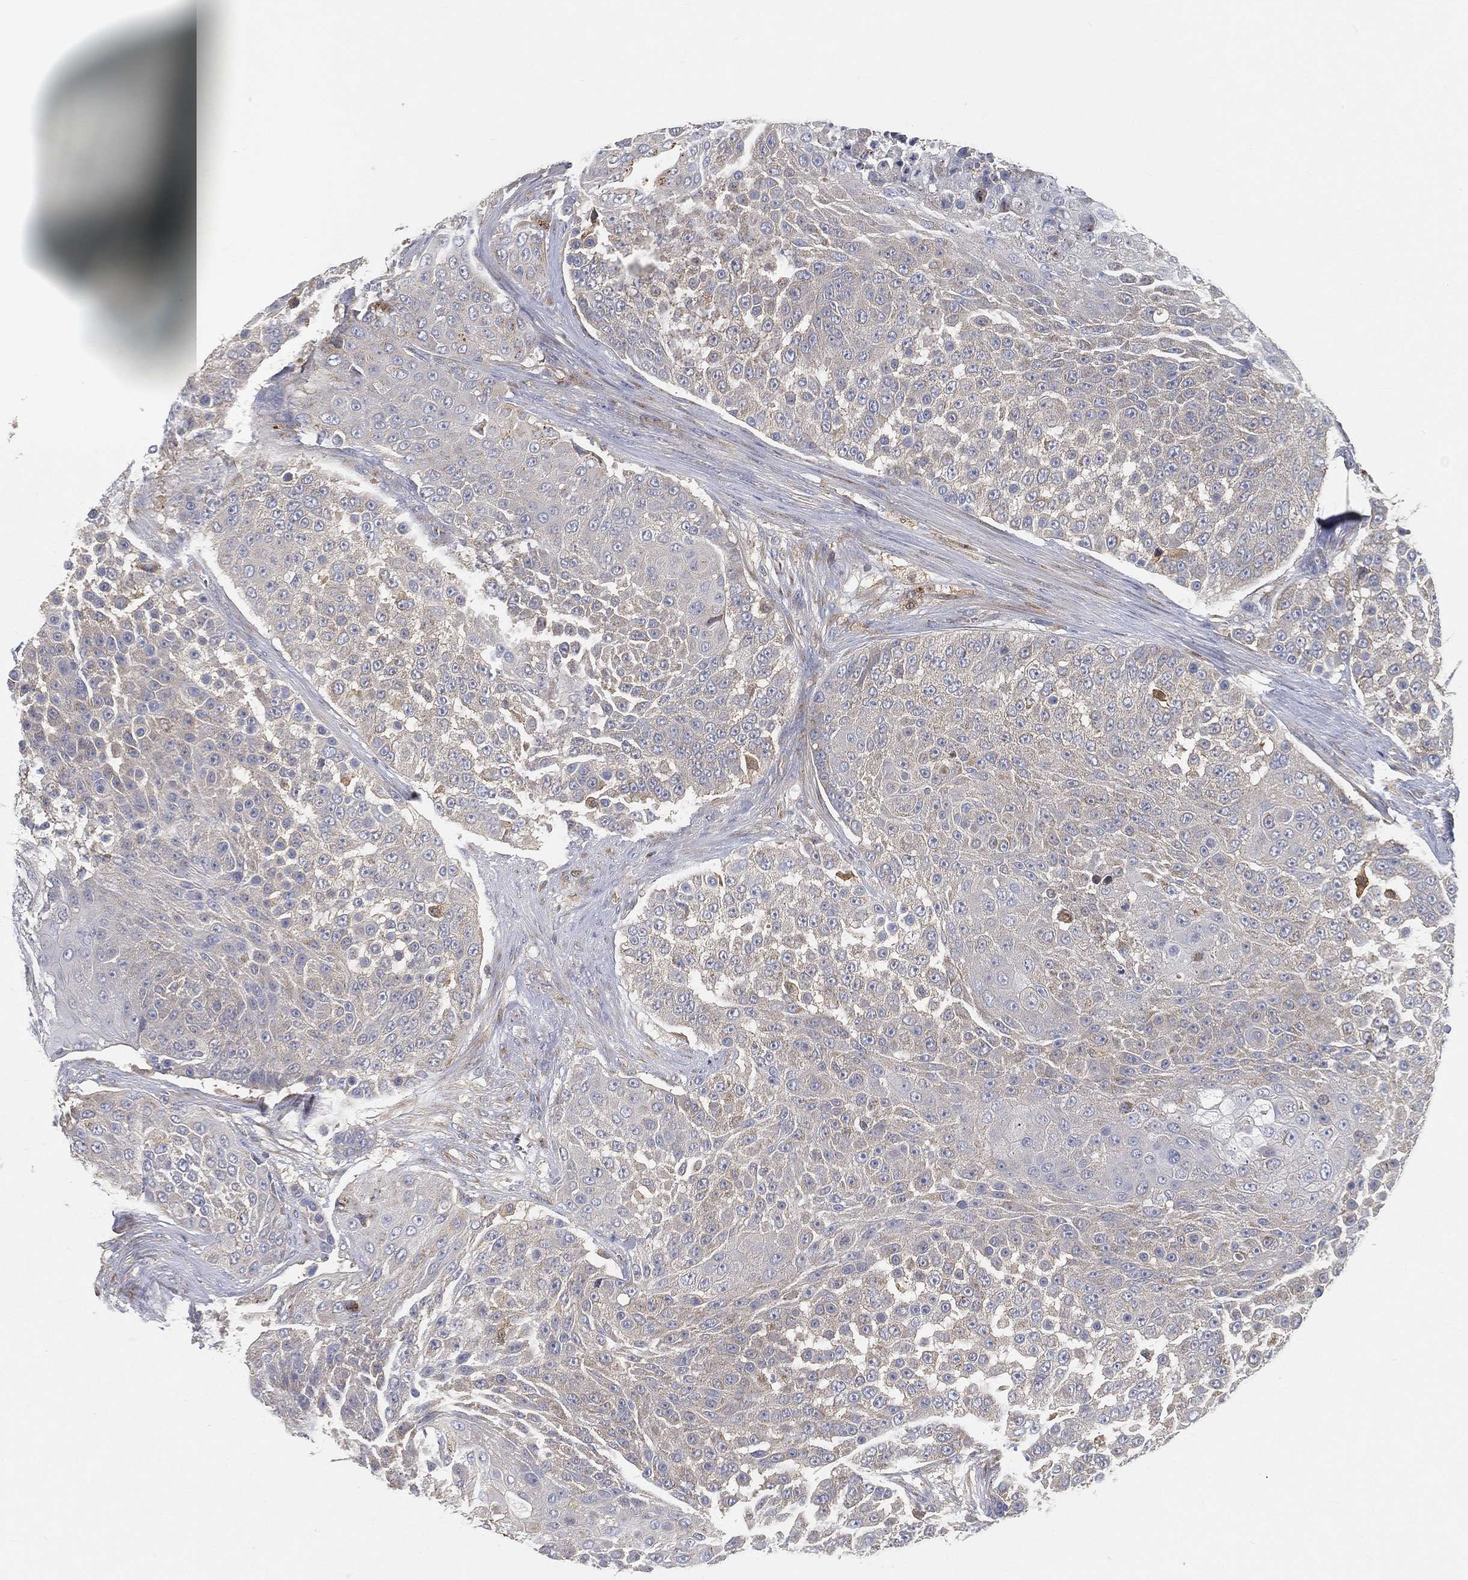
{"staining": {"intensity": "negative", "quantity": "none", "location": "none"}, "tissue": "urothelial cancer", "cell_type": "Tumor cells", "image_type": "cancer", "snomed": [{"axis": "morphology", "description": "Urothelial carcinoma, High grade"}, {"axis": "topography", "description": "Urinary bladder"}], "caption": "High magnification brightfield microscopy of urothelial cancer stained with DAB (3,3'-diaminobenzidine) (brown) and counterstained with hematoxylin (blue): tumor cells show no significant expression.", "gene": "CTSL", "patient": {"sex": "female", "age": 63}}